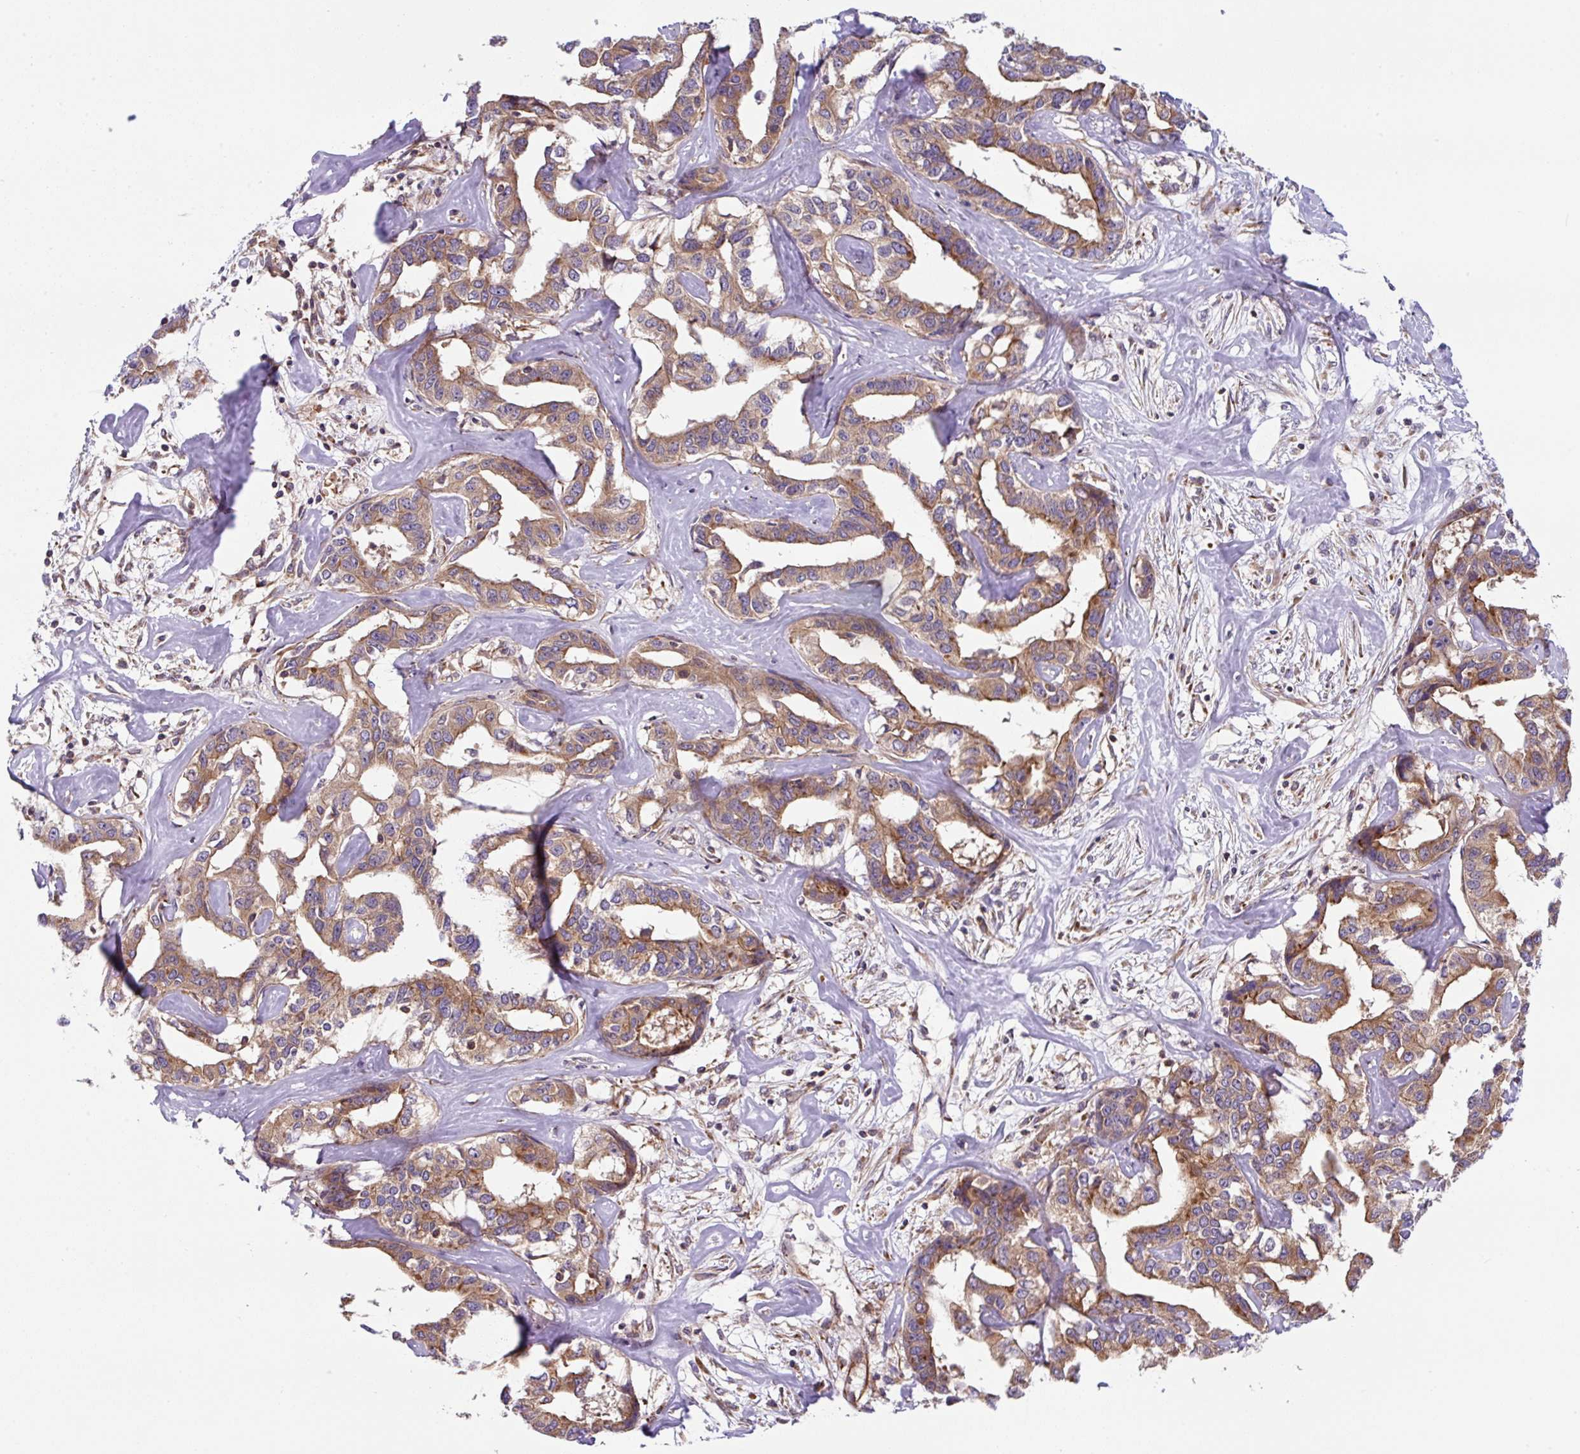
{"staining": {"intensity": "moderate", "quantity": ">75%", "location": "cytoplasmic/membranous"}, "tissue": "liver cancer", "cell_type": "Tumor cells", "image_type": "cancer", "snomed": [{"axis": "morphology", "description": "Cholangiocarcinoma"}, {"axis": "topography", "description": "Liver"}], "caption": "Immunohistochemical staining of human liver cancer (cholangiocarcinoma) reveals medium levels of moderate cytoplasmic/membranous protein positivity in about >75% of tumor cells.", "gene": "APOBEC3D", "patient": {"sex": "male", "age": 59}}